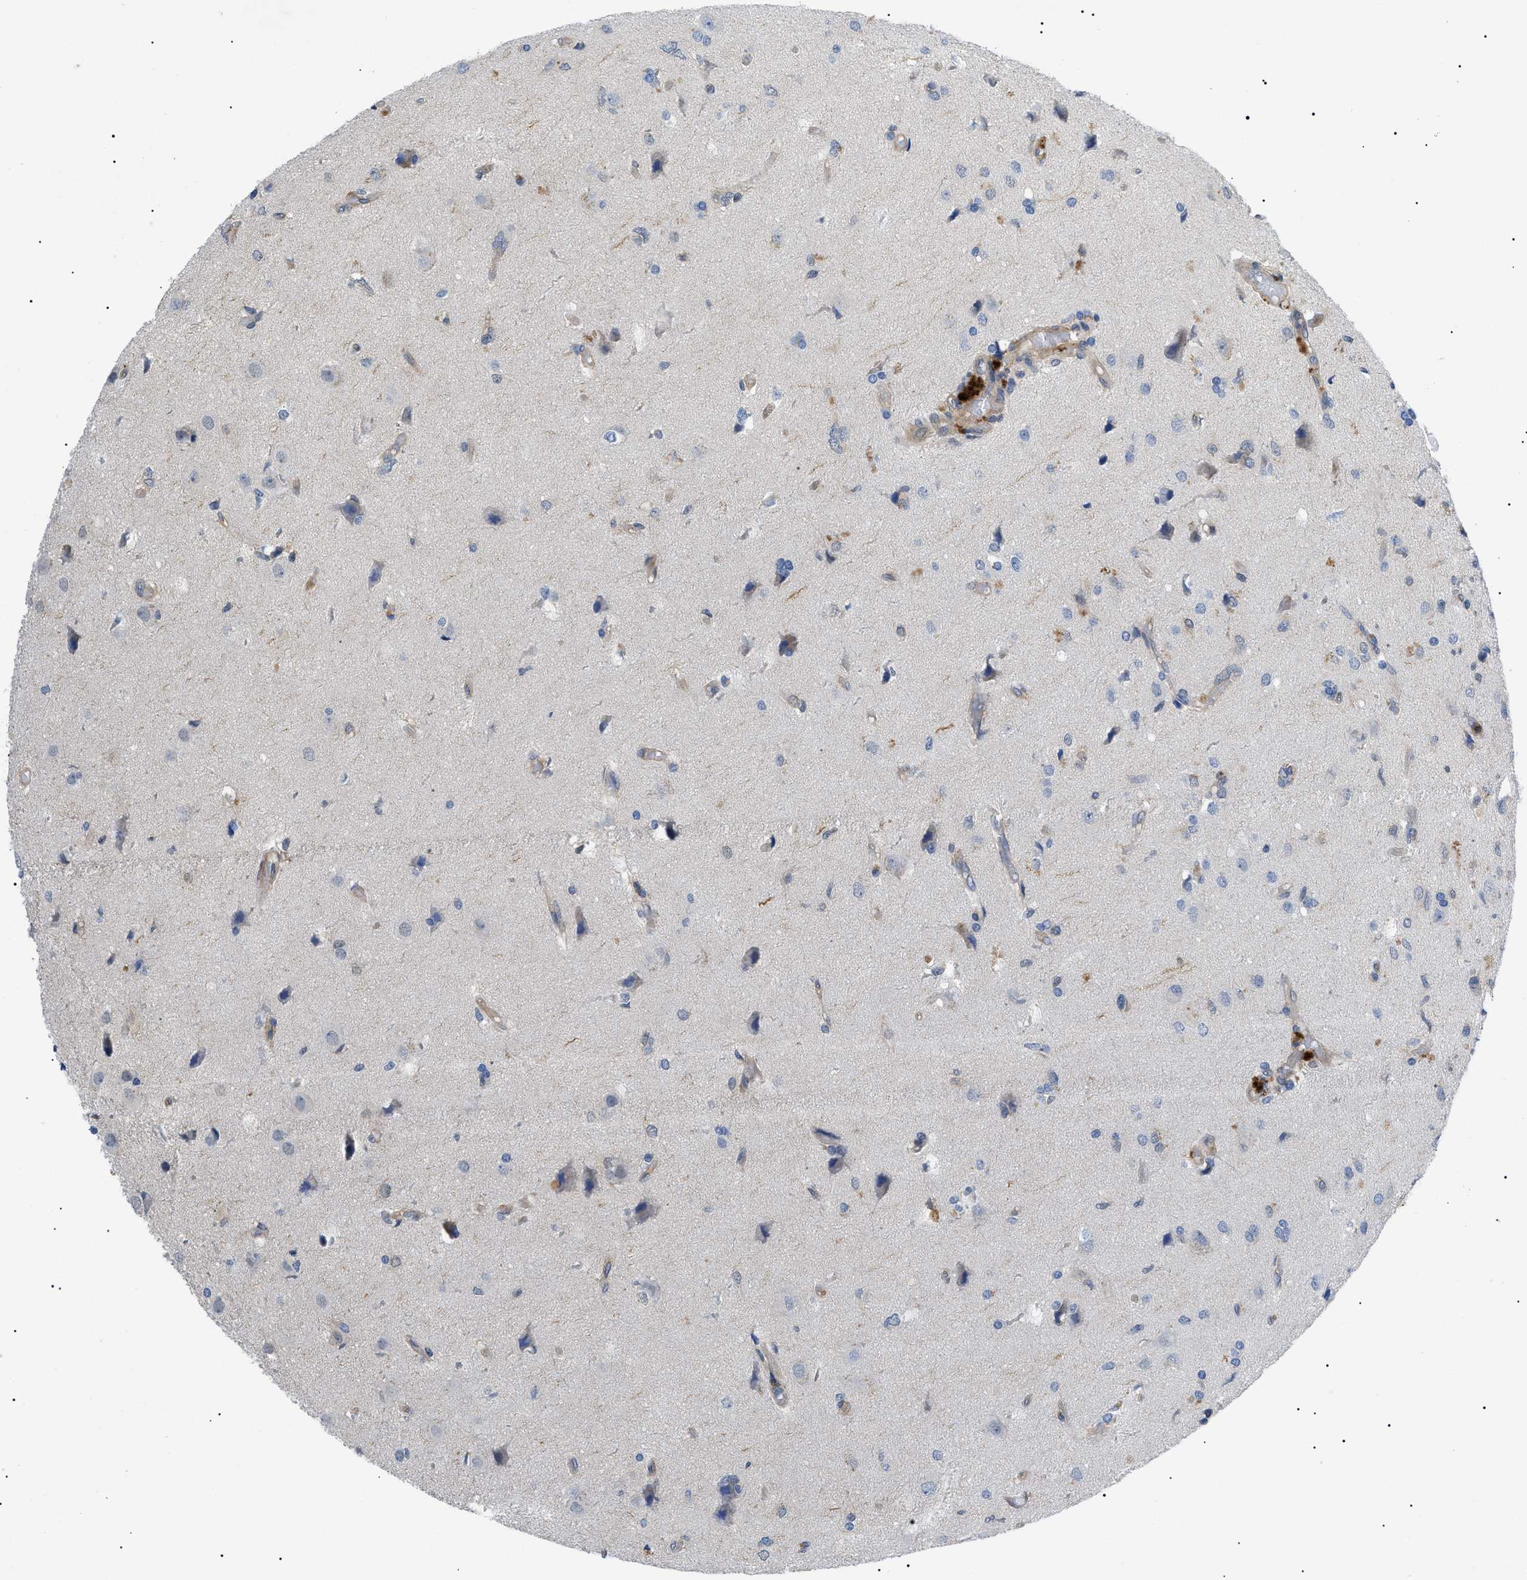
{"staining": {"intensity": "weak", "quantity": "<25%", "location": "cytoplasmic/membranous"}, "tissue": "glioma", "cell_type": "Tumor cells", "image_type": "cancer", "snomed": [{"axis": "morphology", "description": "Glioma, malignant, High grade"}, {"axis": "topography", "description": "Brain"}], "caption": "Glioma stained for a protein using IHC displays no expression tumor cells.", "gene": "RIPK1", "patient": {"sex": "female", "age": 59}}